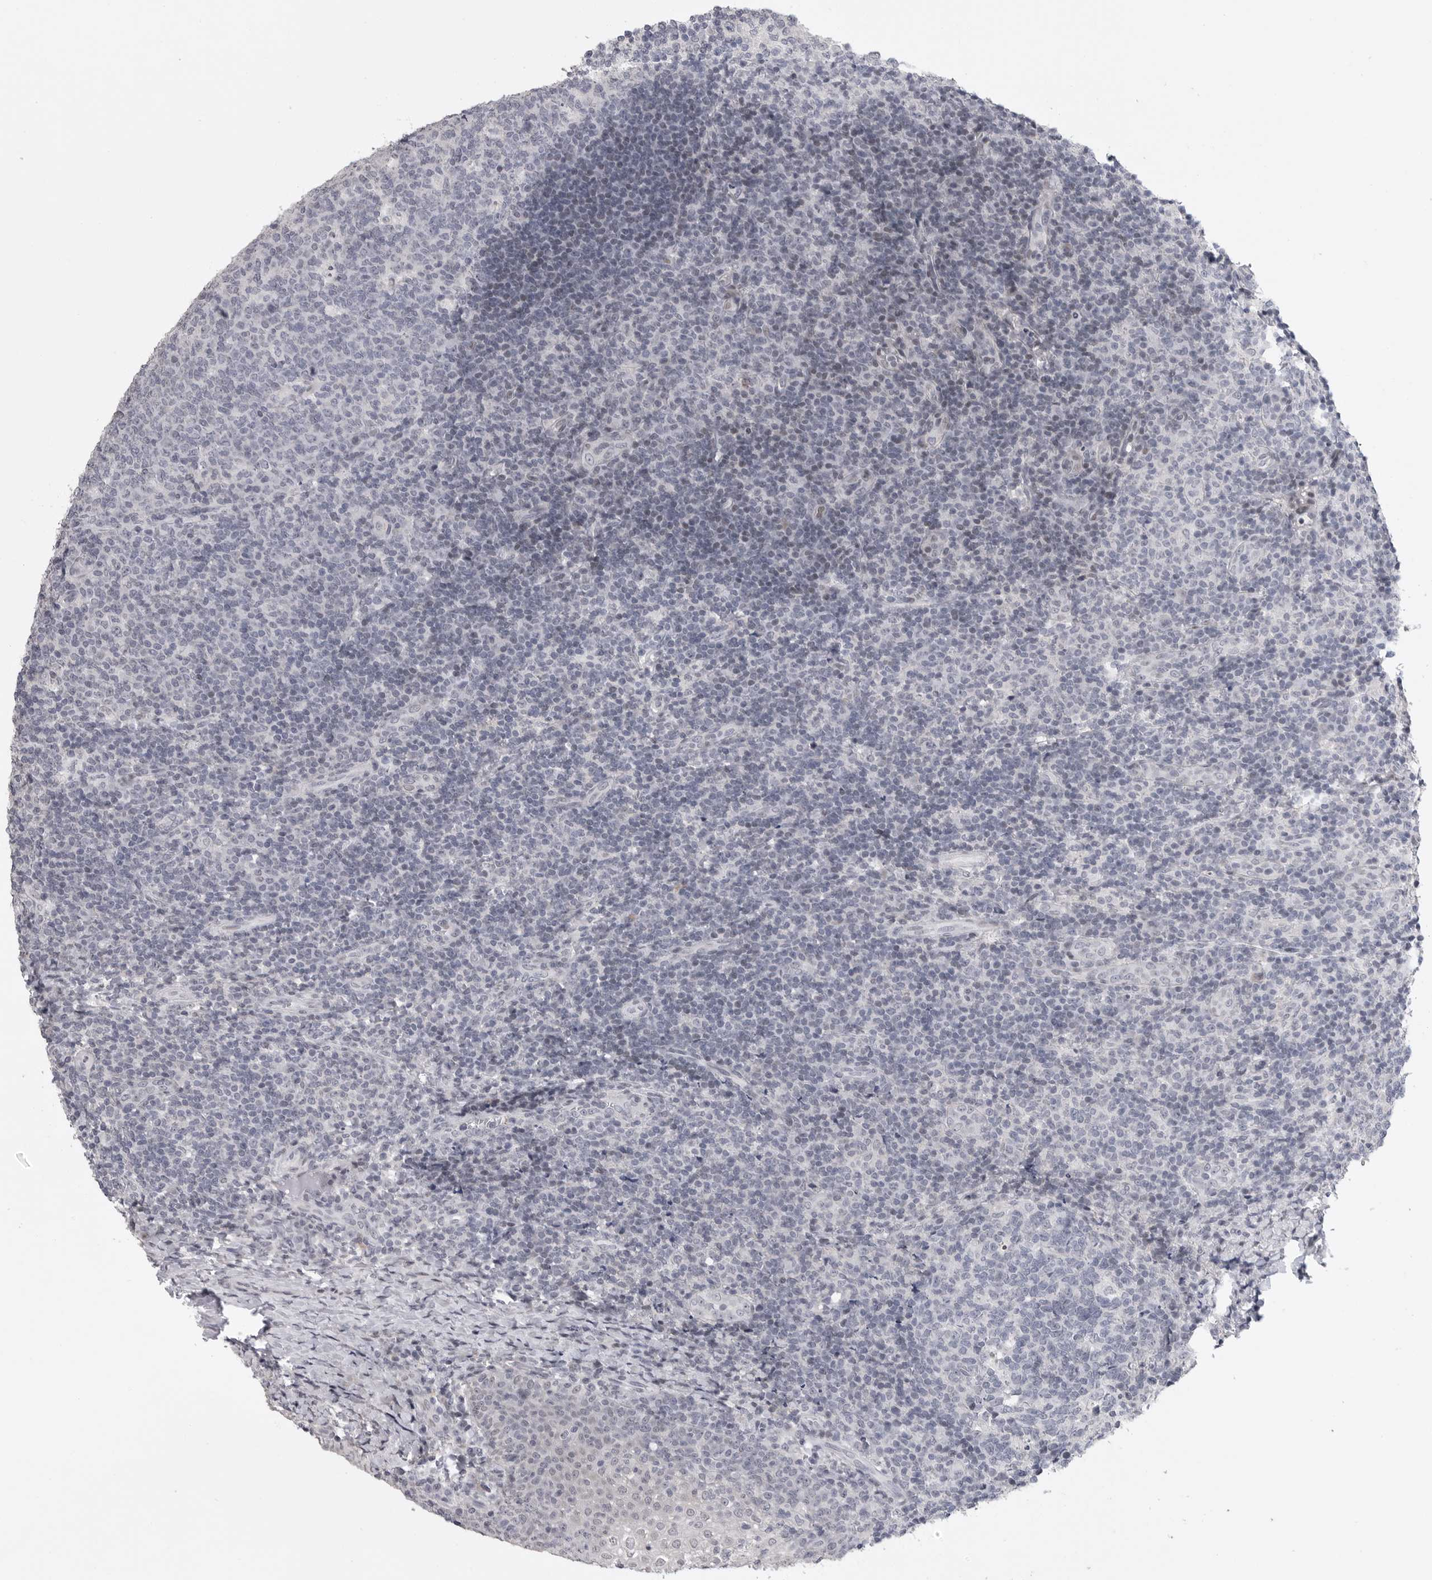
{"staining": {"intensity": "negative", "quantity": "none", "location": "none"}, "tissue": "tonsil", "cell_type": "Germinal center cells", "image_type": "normal", "snomed": [{"axis": "morphology", "description": "Normal tissue, NOS"}, {"axis": "topography", "description": "Tonsil"}], "caption": "Tonsil stained for a protein using immunohistochemistry reveals no positivity germinal center cells.", "gene": "FBXO43", "patient": {"sex": "female", "age": 19}}